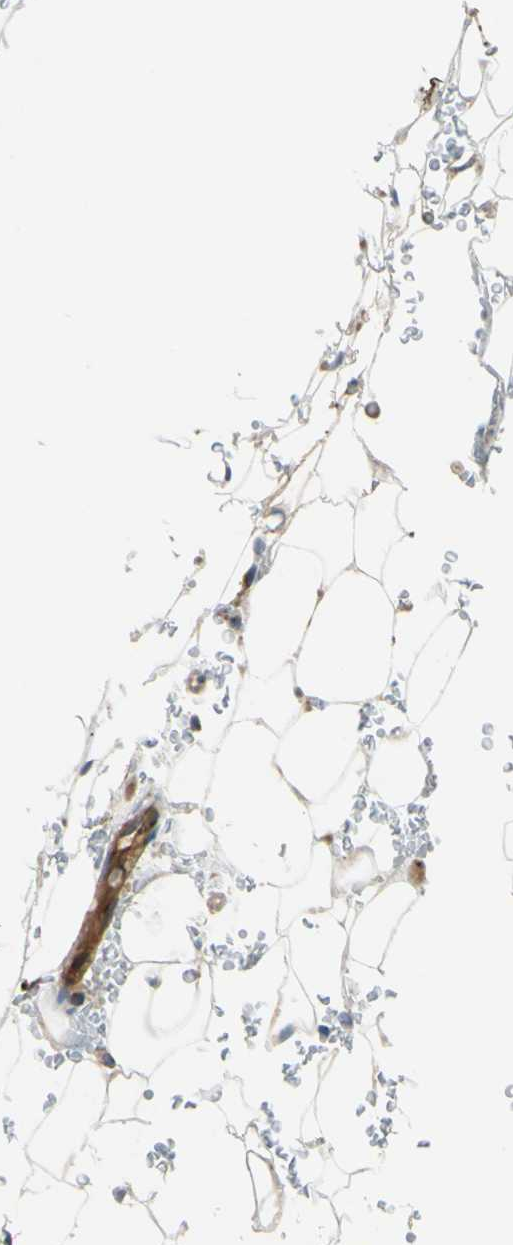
{"staining": {"intensity": "weak", "quantity": ">75%", "location": "cytoplasmic/membranous"}, "tissue": "adipose tissue", "cell_type": "Adipocytes", "image_type": "normal", "snomed": [{"axis": "morphology", "description": "Normal tissue, NOS"}, {"axis": "topography", "description": "Peripheral nerve tissue"}], "caption": "Weak cytoplasmic/membranous protein staining is seen in about >75% of adipocytes in adipose tissue. (DAB (3,3'-diaminobenzidine) IHC with brightfield microscopy, high magnification).", "gene": "ARHGAP1", "patient": {"sex": "male", "age": 70}}